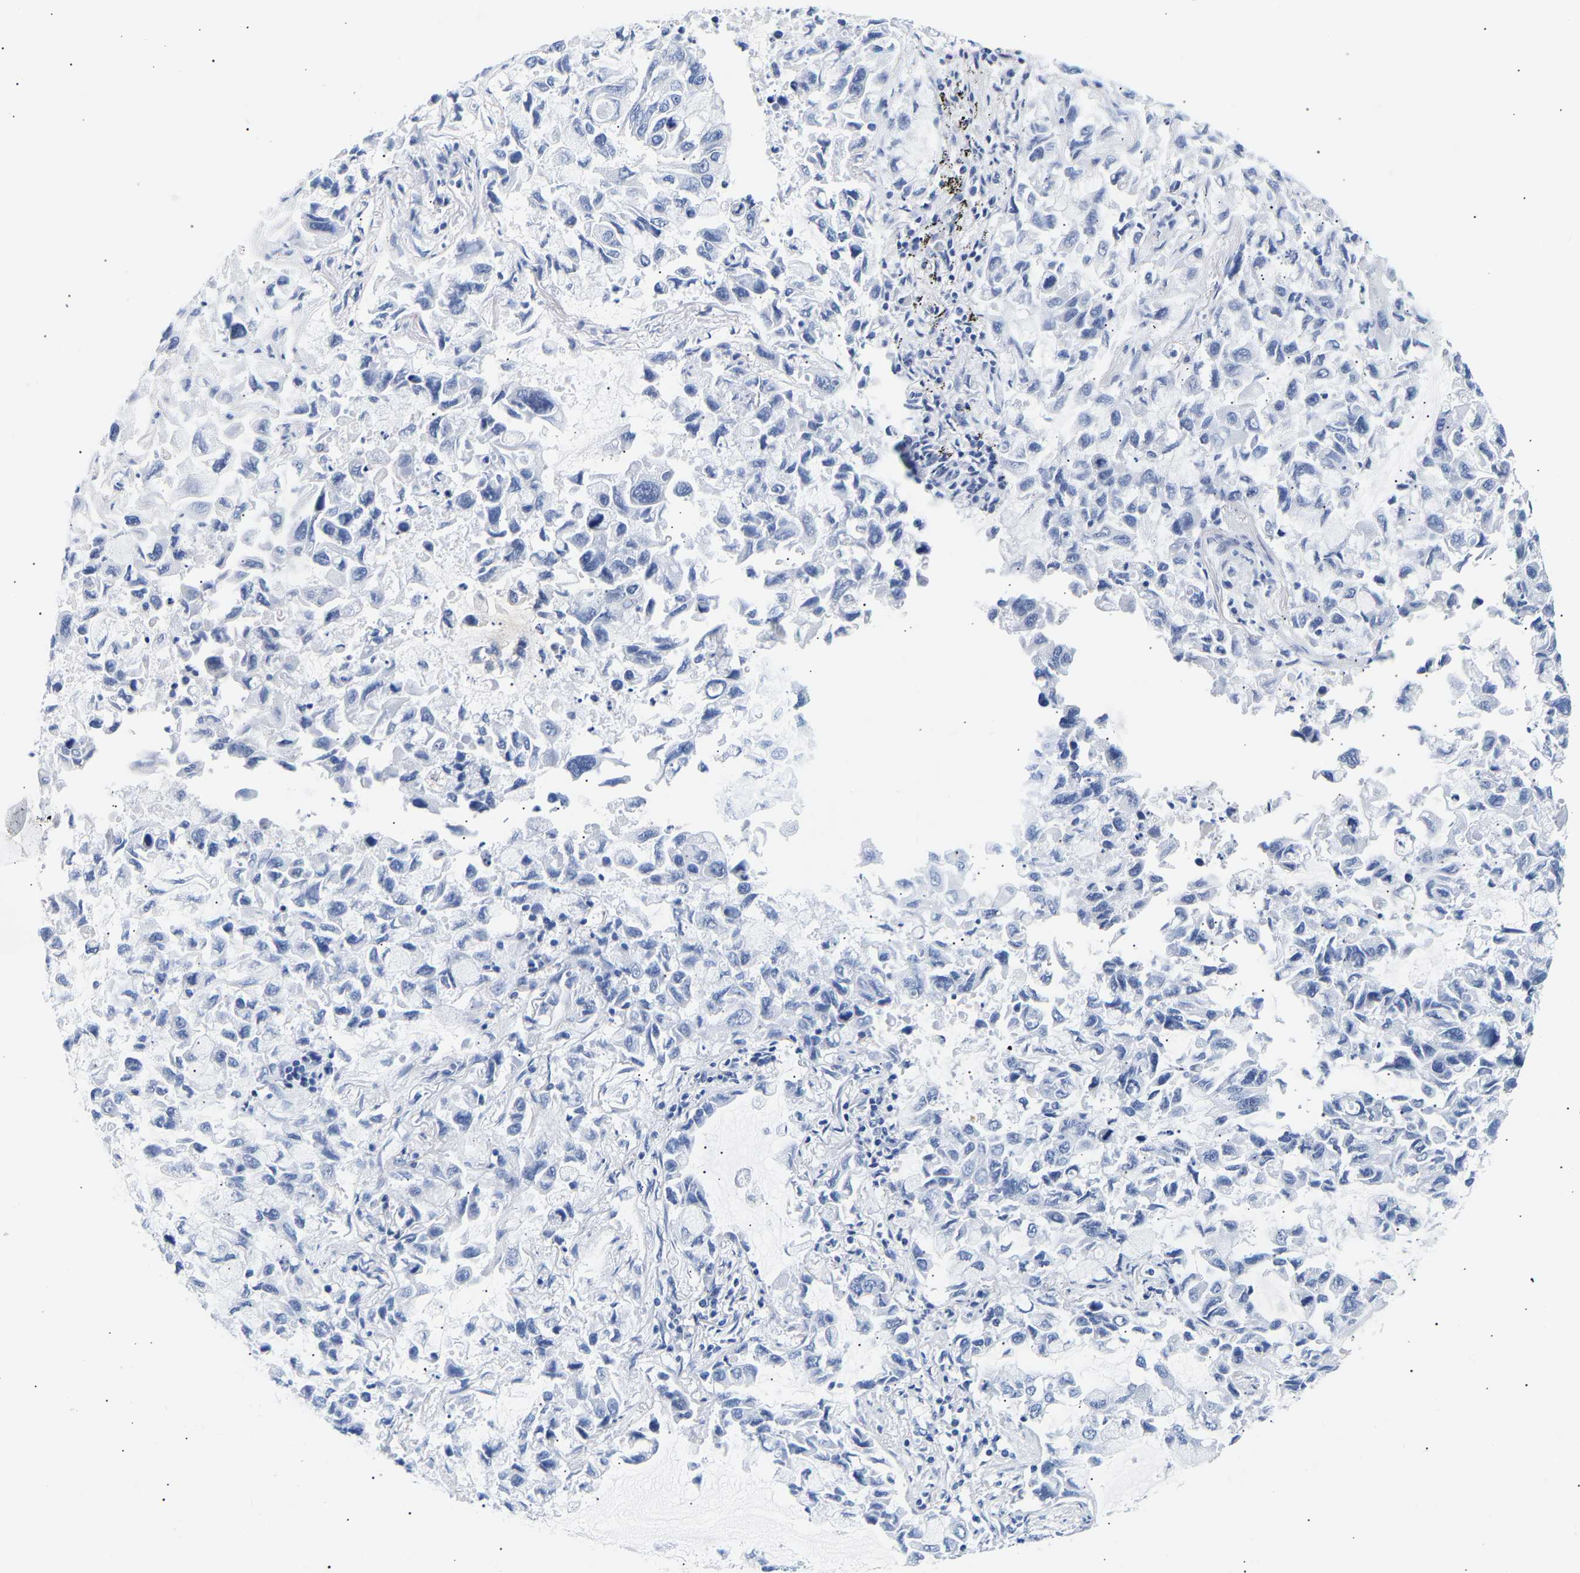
{"staining": {"intensity": "negative", "quantity": "none", "location": "none"}, "tissue": "lung cancer", "cell_type": "Tumor cells", "image_type": "cancer", "snomed": [{"axis": "morphology", "description": "Adenocarcinoma, NOS"}, {"axis": "topography", "description": "Lung"}], "caption": "Adenocarcinoma (lung) stained for a protein using IHC exhibits no expression tumor cells.", "gene": "SPINK2", "patient": {"sex": "male", "age": 64}}